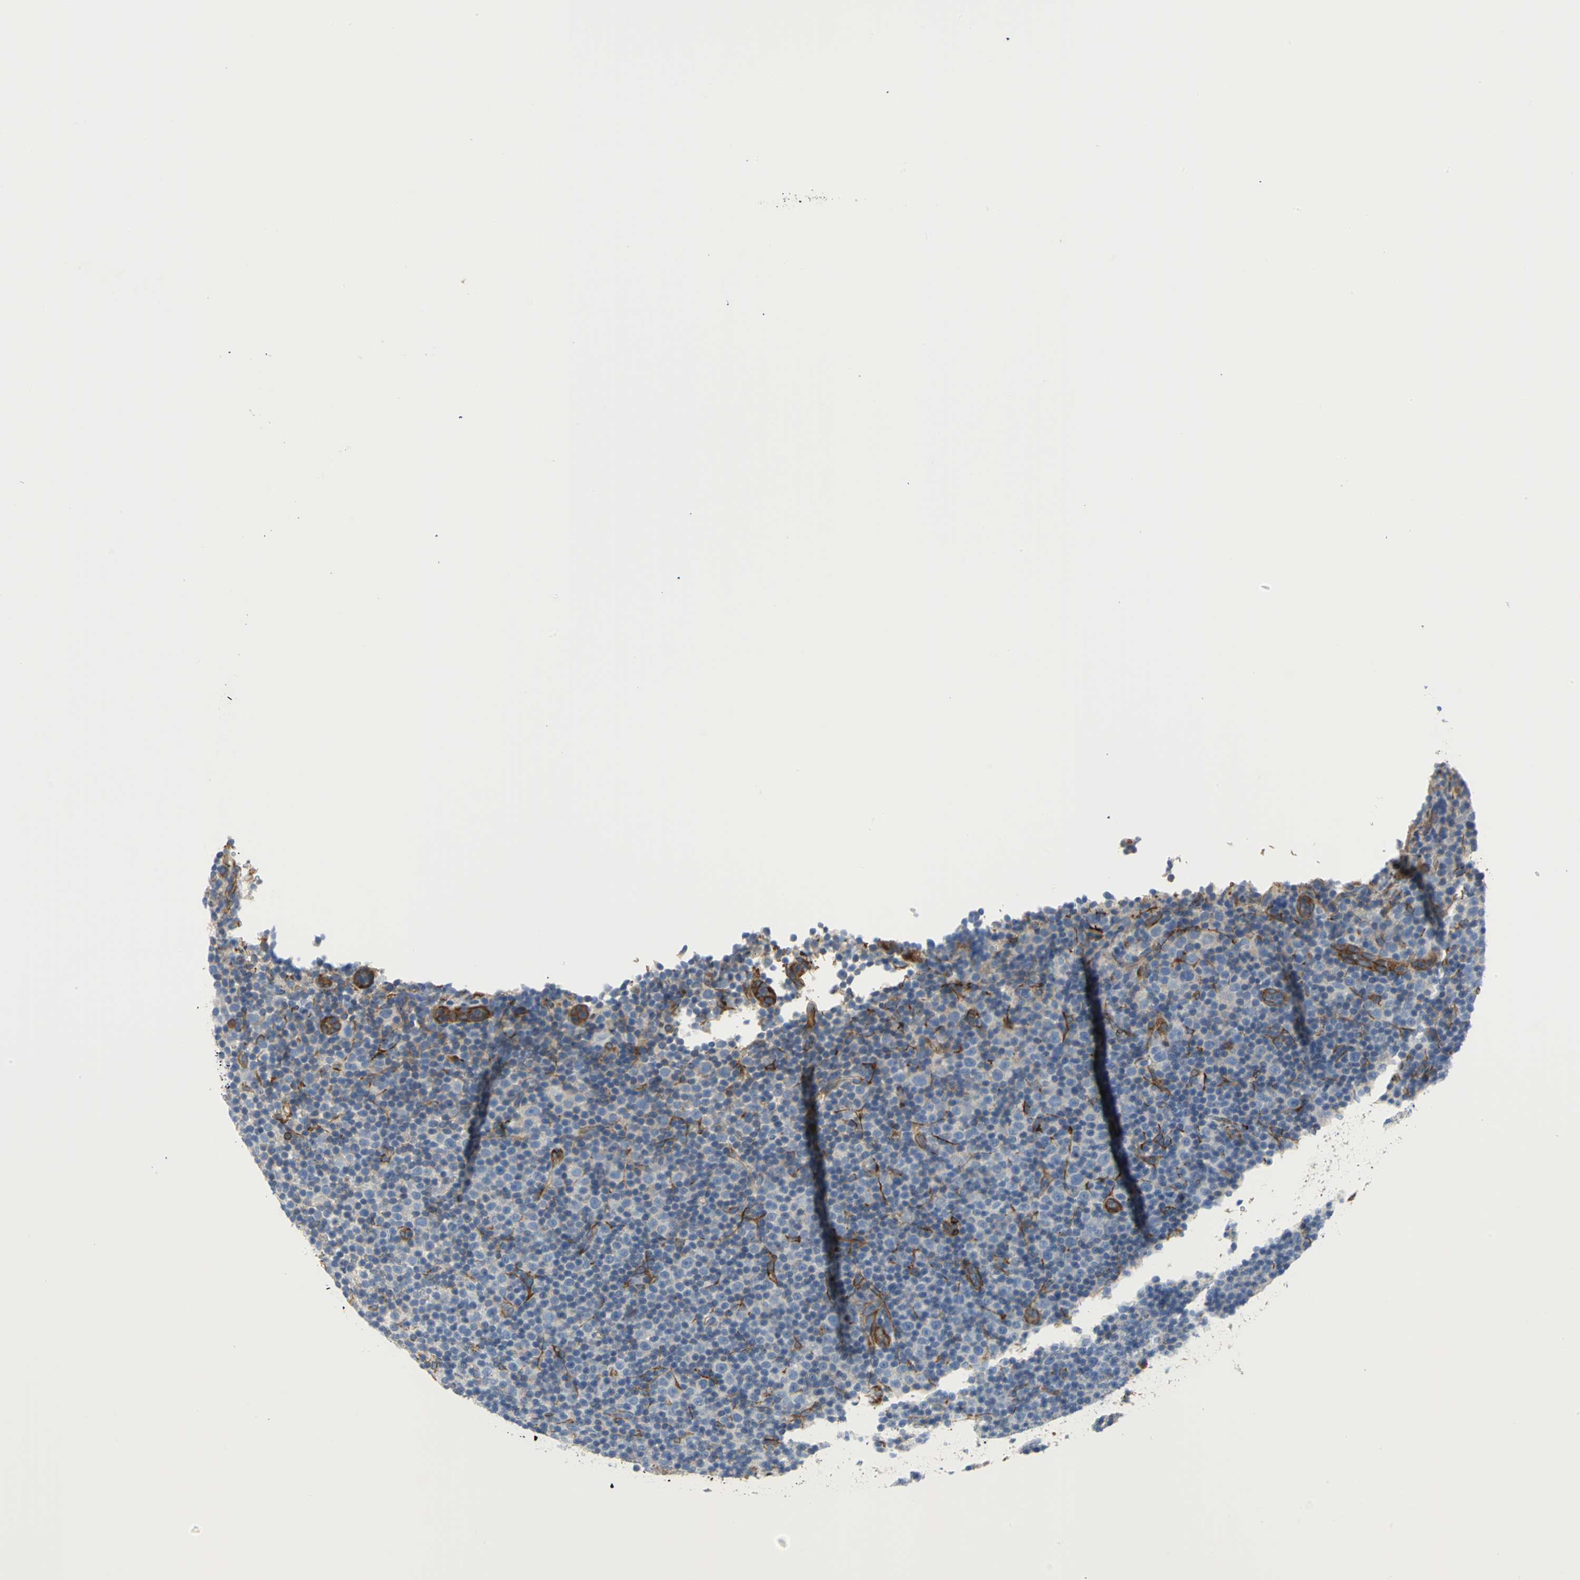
{"staining": {"intensity": "negative", "quantity": "none", "location": "none"}, "tissue": "lymphoma", "cell_type": "Tumor cells", "image_type": "cancer", "snomed": [{"axis": "morphology", "description": "Malignant lymphoma, non-Hodgkin's type, Low grade"}, {"axis": "topography", "description": "Lymph node"}], "caption": "High power microscopy histopathology image of an IHC histopathology image of lymphoma, revealing no significant staining in tumor cells.", "gene": "FLNB", "patient": {"sex": "female", "age": 67}}